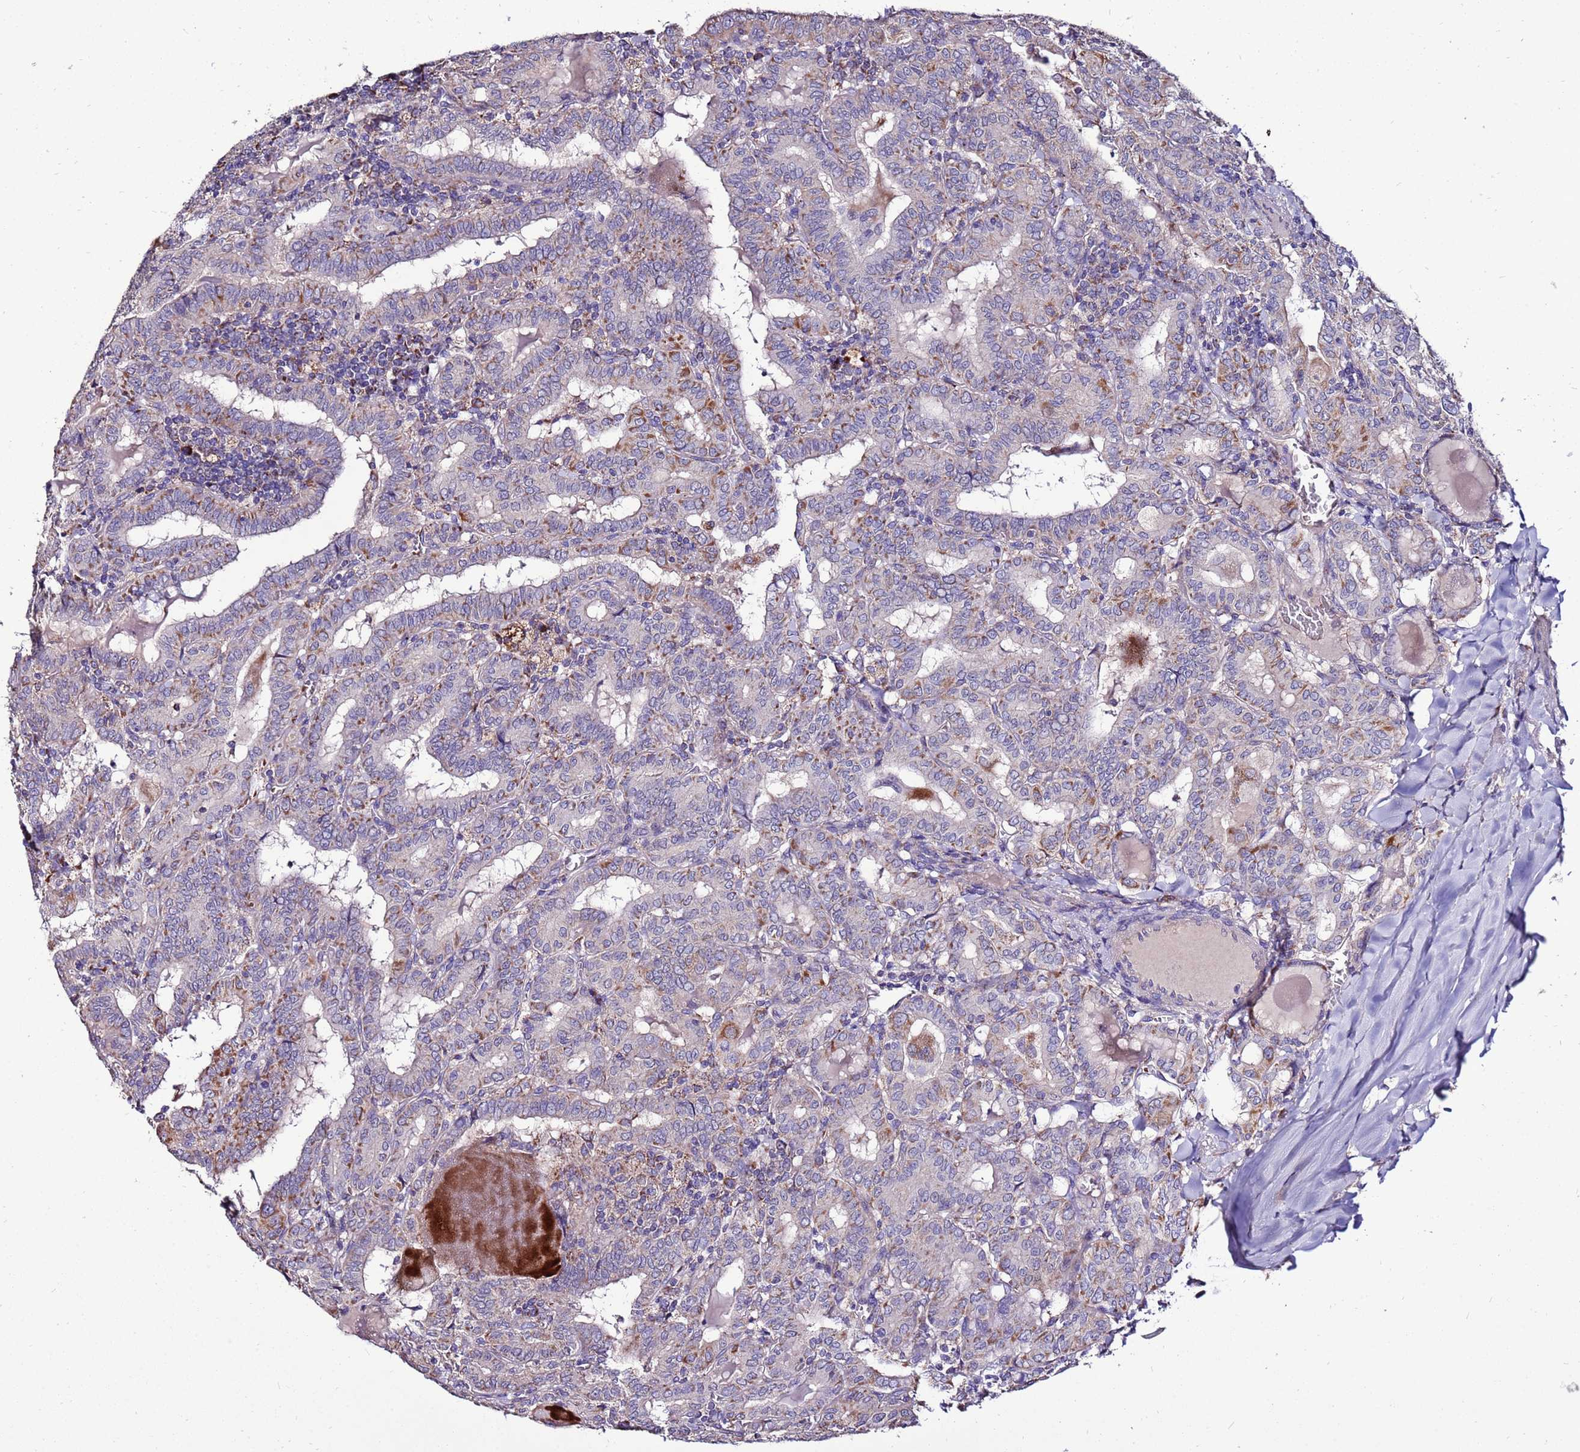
{"staining": {"intensity": "moderate", "quantity": "<25%", "location": "cytoplasmic/membranous"}, "tissue": "thyroid cancer", "cell_type": "Tumor cells", "image_type": "cancer", "snomed": [{"axis": "morphology", "description": "Papillary adenocarcinoma, NOS"}, {"axis": "topography", "description": "Thyroid gland"}], "caption": "Moderate cytoplasmic/membranous staining for a protein is present in about <25% of tumor cells of papillary adenocarcinoma (thyroid) using IHC.", "gene": "SPSB3", "patient": {"sex": "female", "age": 72}}